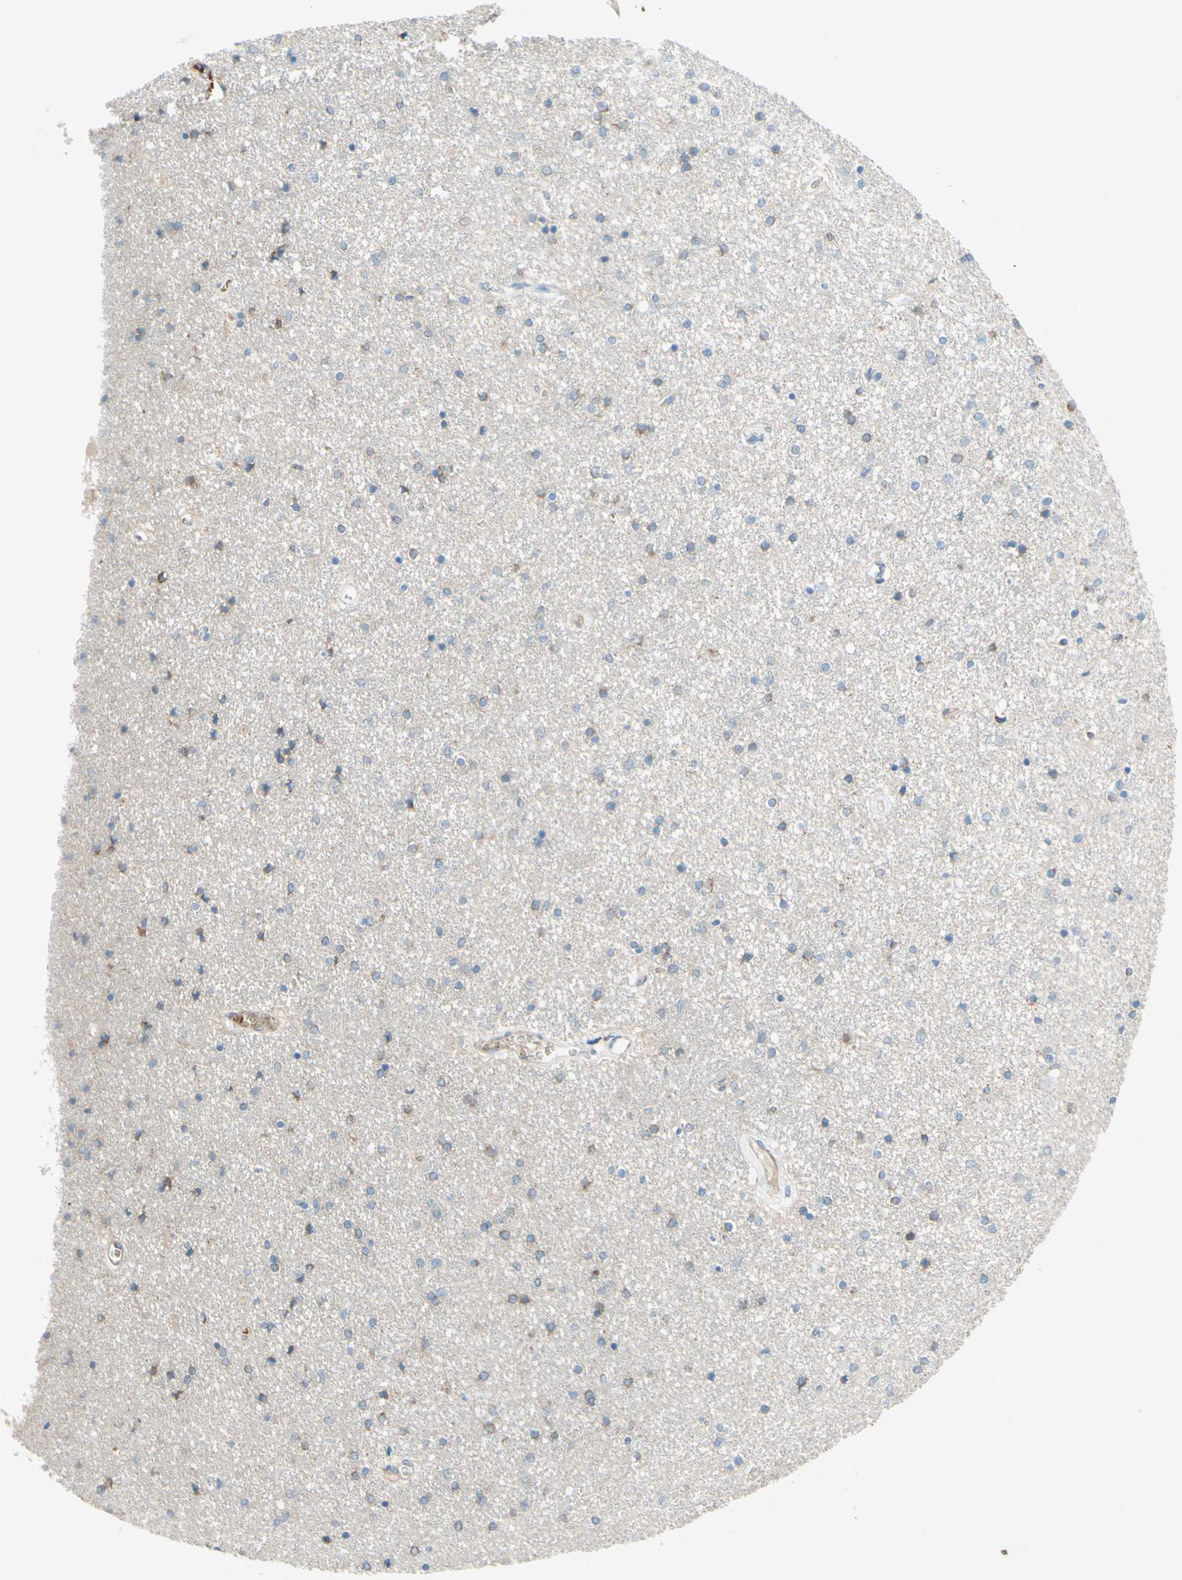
{"staining": {"intensity": "negative", "quantity": "none", "location": "none"}, "tissue": "caudate", "cell_type": "Glial cells", "image_type": "normal", "snomed": [{"axis": "morphology", "description": "Normal tissue, NOS"}, {"axis": "topography", "description": "Lateral ventricle wall"}], "caption": "Immunohistochemistry (IHC) of normal caudate demonstrates no expression in glial cells. (Immunohistochemistry, brightfield microscopy, high magnification).", "gene": "IL2", "patient": {"sex": "female", "age": 54}}